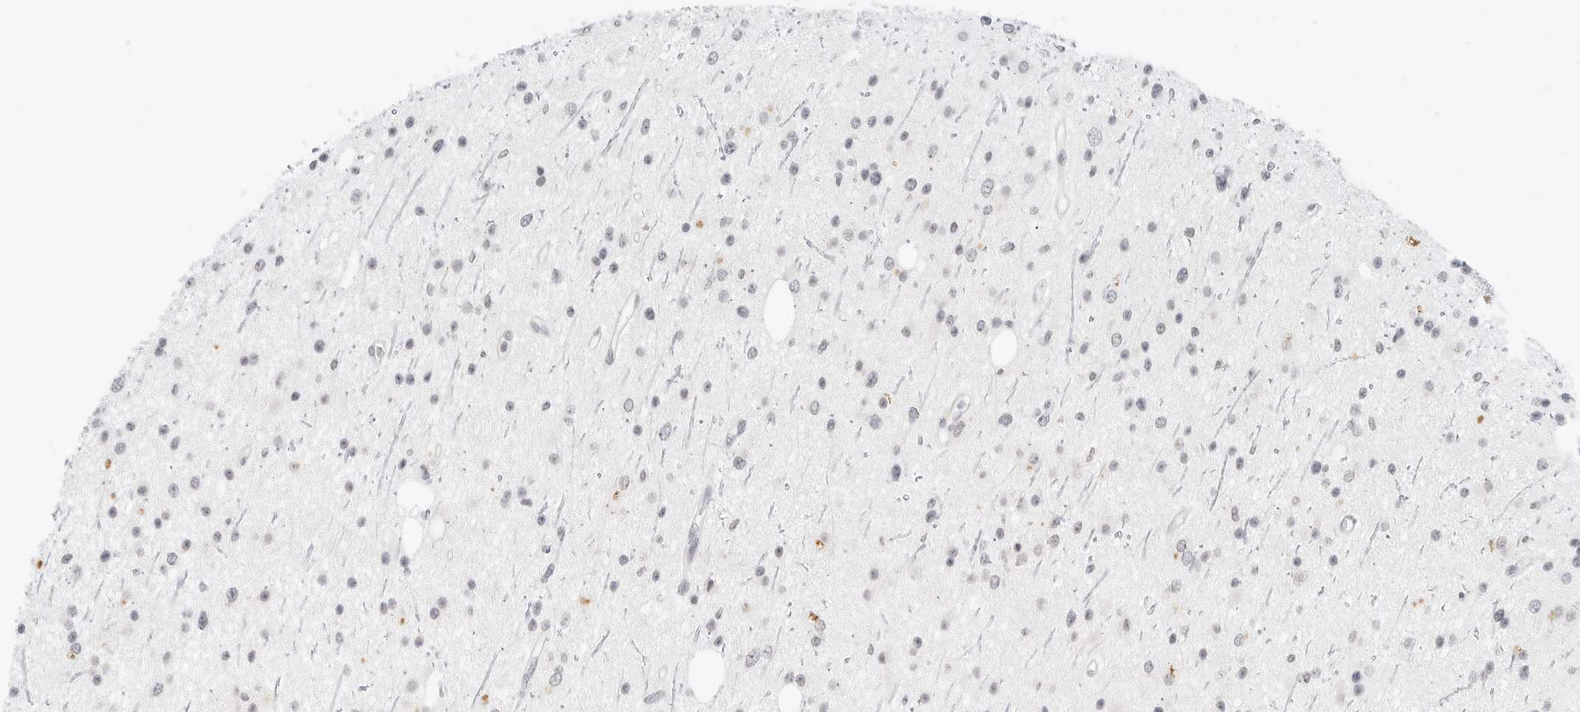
{"staining": {"intensity": "negative", "quantity": "none", "location": "none"}, "tissue": "glioma", "cell_type": "Tumor cells", "image_type": "cancer", "snomed": [{"axis": "morphology", "description": "Glioma, malignant, Low grade"}, {"axis": "topography", "description": "Cerebral cortex"}], "caption": "The immunohistochemistry (IHC) photomicrograph has no significant staining in tumor cells of glioma tissue.", "gene": "NEO1", "patient": {"sex": "female", "age": 39}}